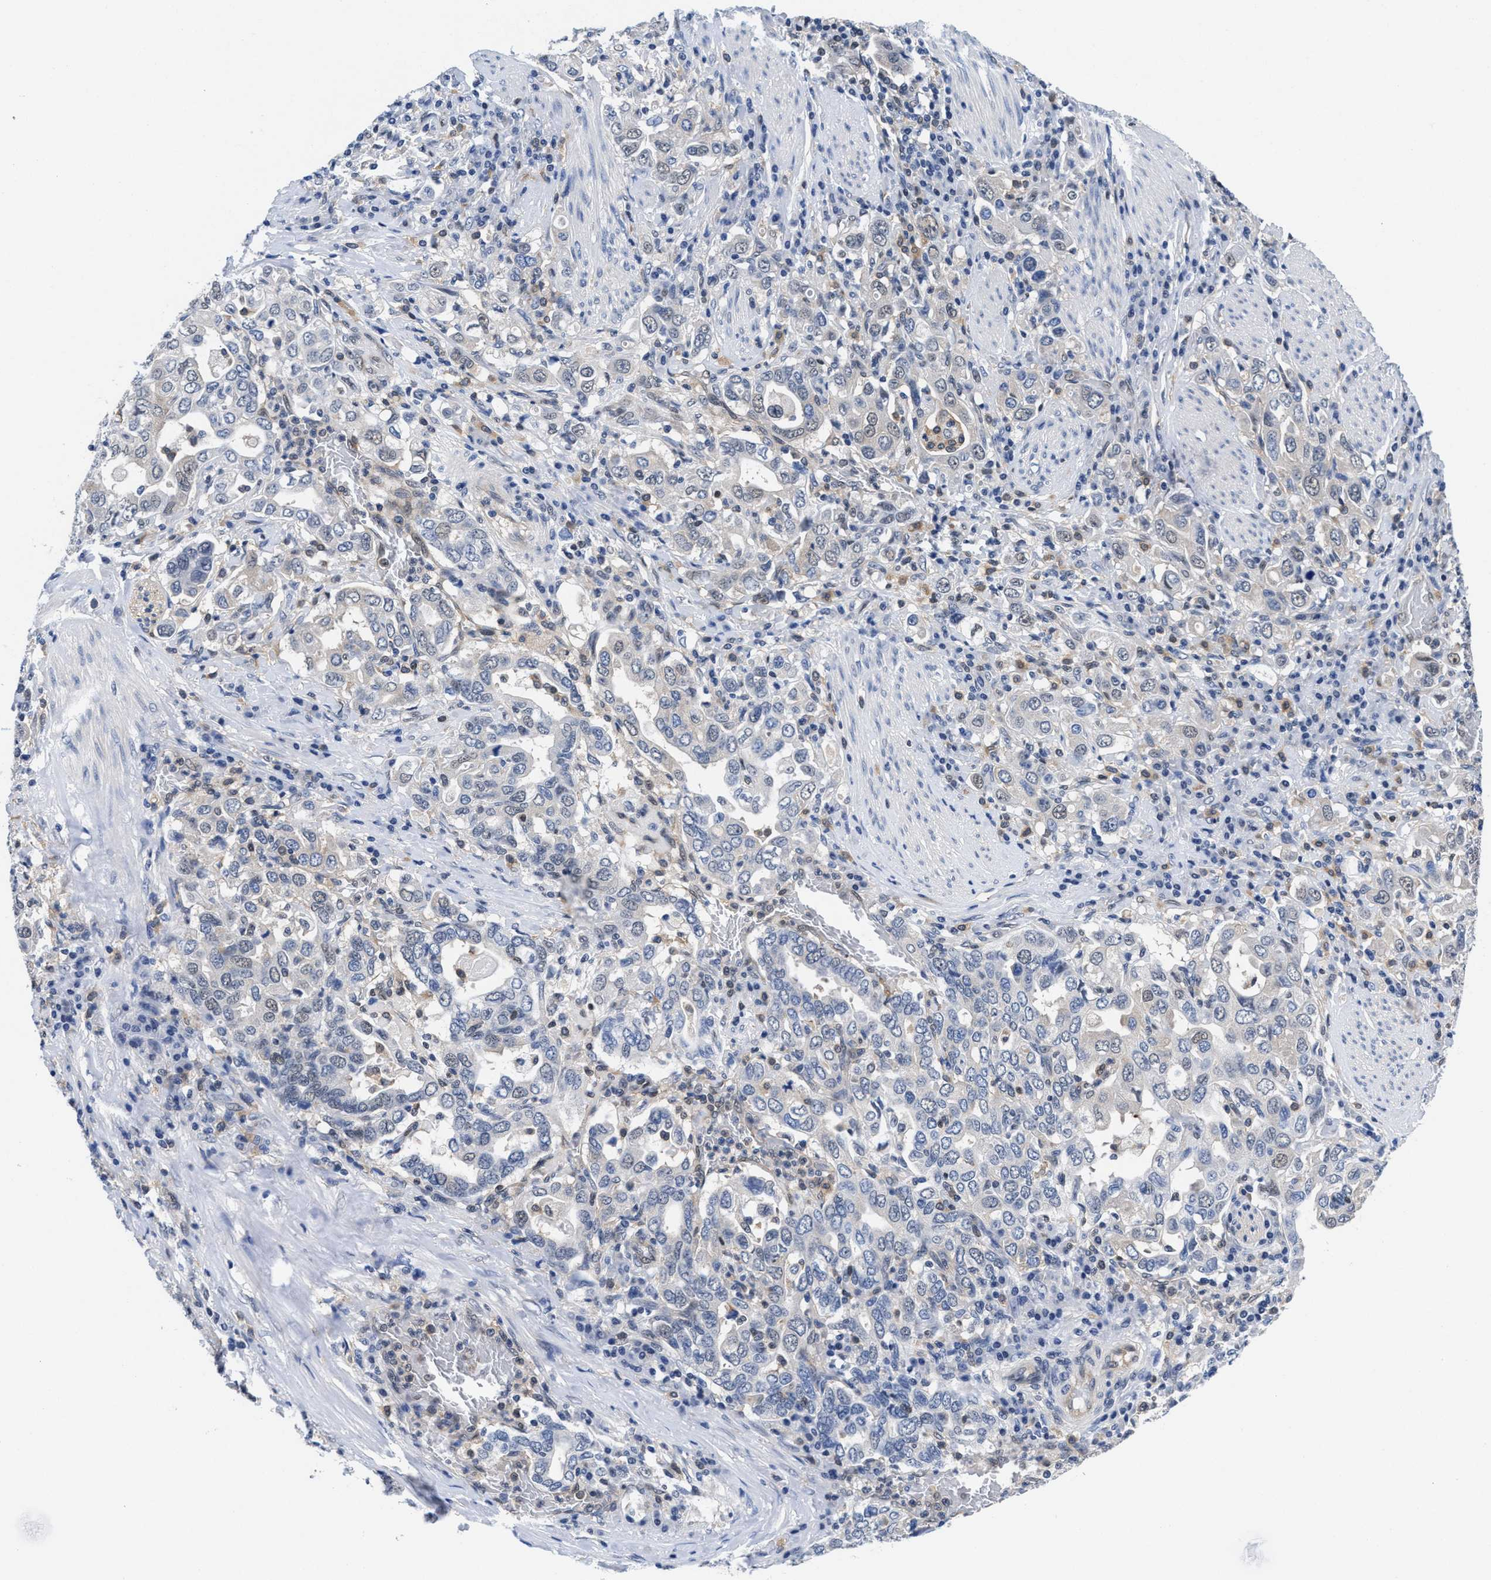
{"staining": {"intensity": "negative", "quantity": "none", "location": "none"}, "tissue": "stomach cancer", "cell_type": "Tumor cells", "image_type": "cancer", "snomed": [{"axis": "morphology", "description": "Adenocarcinoma, NOS"}, {"axis": "topography", "description": "Stomach, upper"}], "caption": "Tumor cells show no significant staining in adenocarcinoma (stomach).", "gene": "ACLY", "patient": {"sex": "male", "age": 62}}